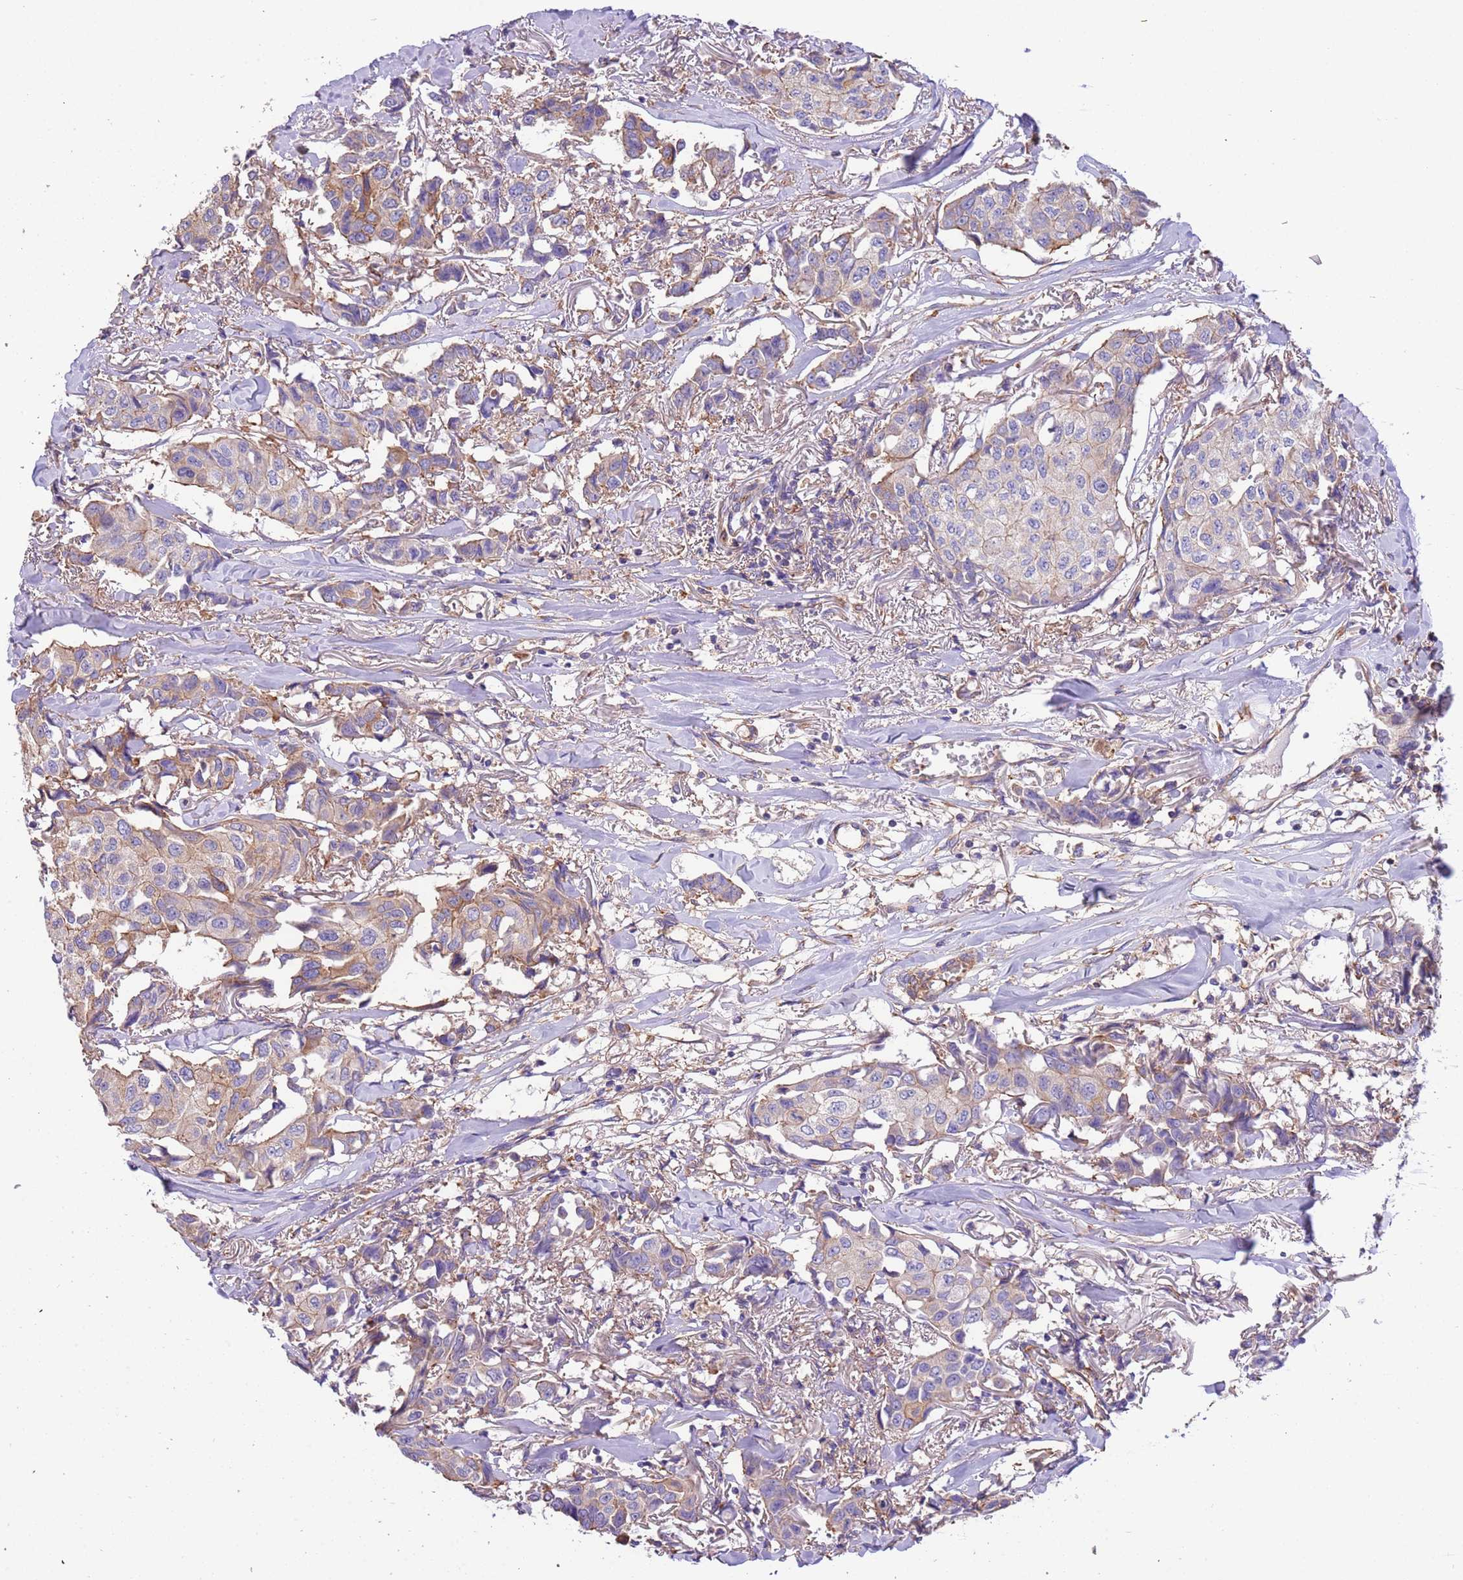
{"staining": {"intensity": "weak", "quantity": "25%-75%", "location": "cytoplasmic/membranous"}, "tissue": "breast cancer", "cell_type": "Tumor cells", "image_type": "cancer", "snomed": [{"axis": "morphology", "description": "Duct carcinoma"}, {"axis": "topography", "description": "Breast"}], "caption": "Tumor cells display low levels of weak cytoplasmic/membranous staining in approximately 25%-75% of cells in infiltrating ductal carcinoma (breast). (DAB (3,3'-diaminobenzidine) IHC, brown staining for protein, blue staining for nuclei).", "gene": "NAALADL1", "patient": {"sex": "female", "age": 80}}